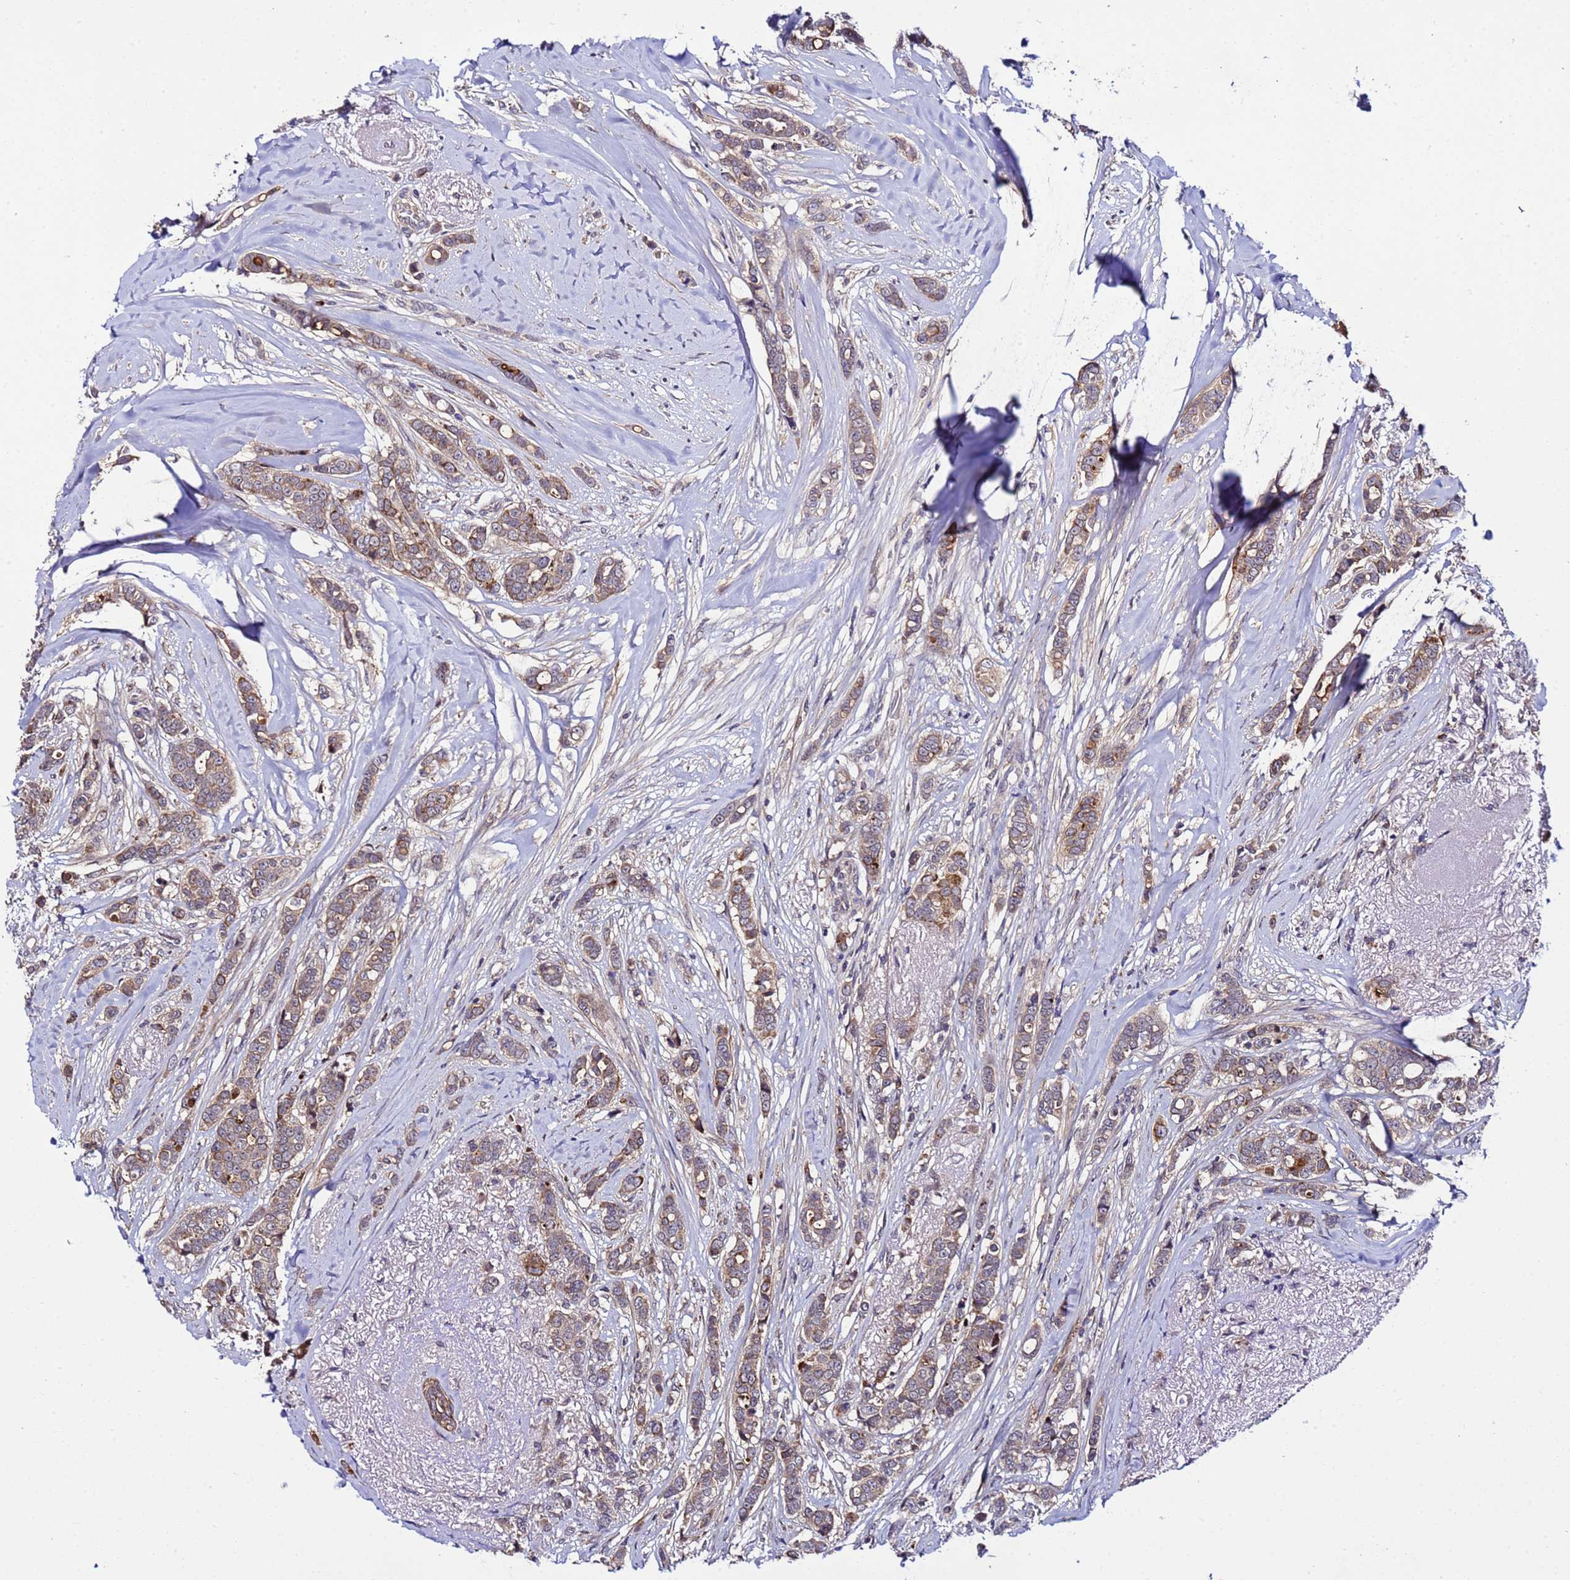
{"staining": {"intensity": "moderate", "quantity": "25%-75%", "location": "cytoplasmic/membranous"}, "tissue": "breast cancer", "cell_type": "Tumor cells", "image_type": "cancer", "snomed": [{"axis": "morphology", "description": "Lobular carcinoma"}, {"axis": "topography", "description": "Breast"}], "caption": "There is medium levels of moderate cytoplasmic/membranous staining in tumor cells of breast lobular carcinoma, as demonstrated by immunohistochemical staining (brown color).", "gene": "PLXDC2", "patient": {"sex": "female", "age": 51}}